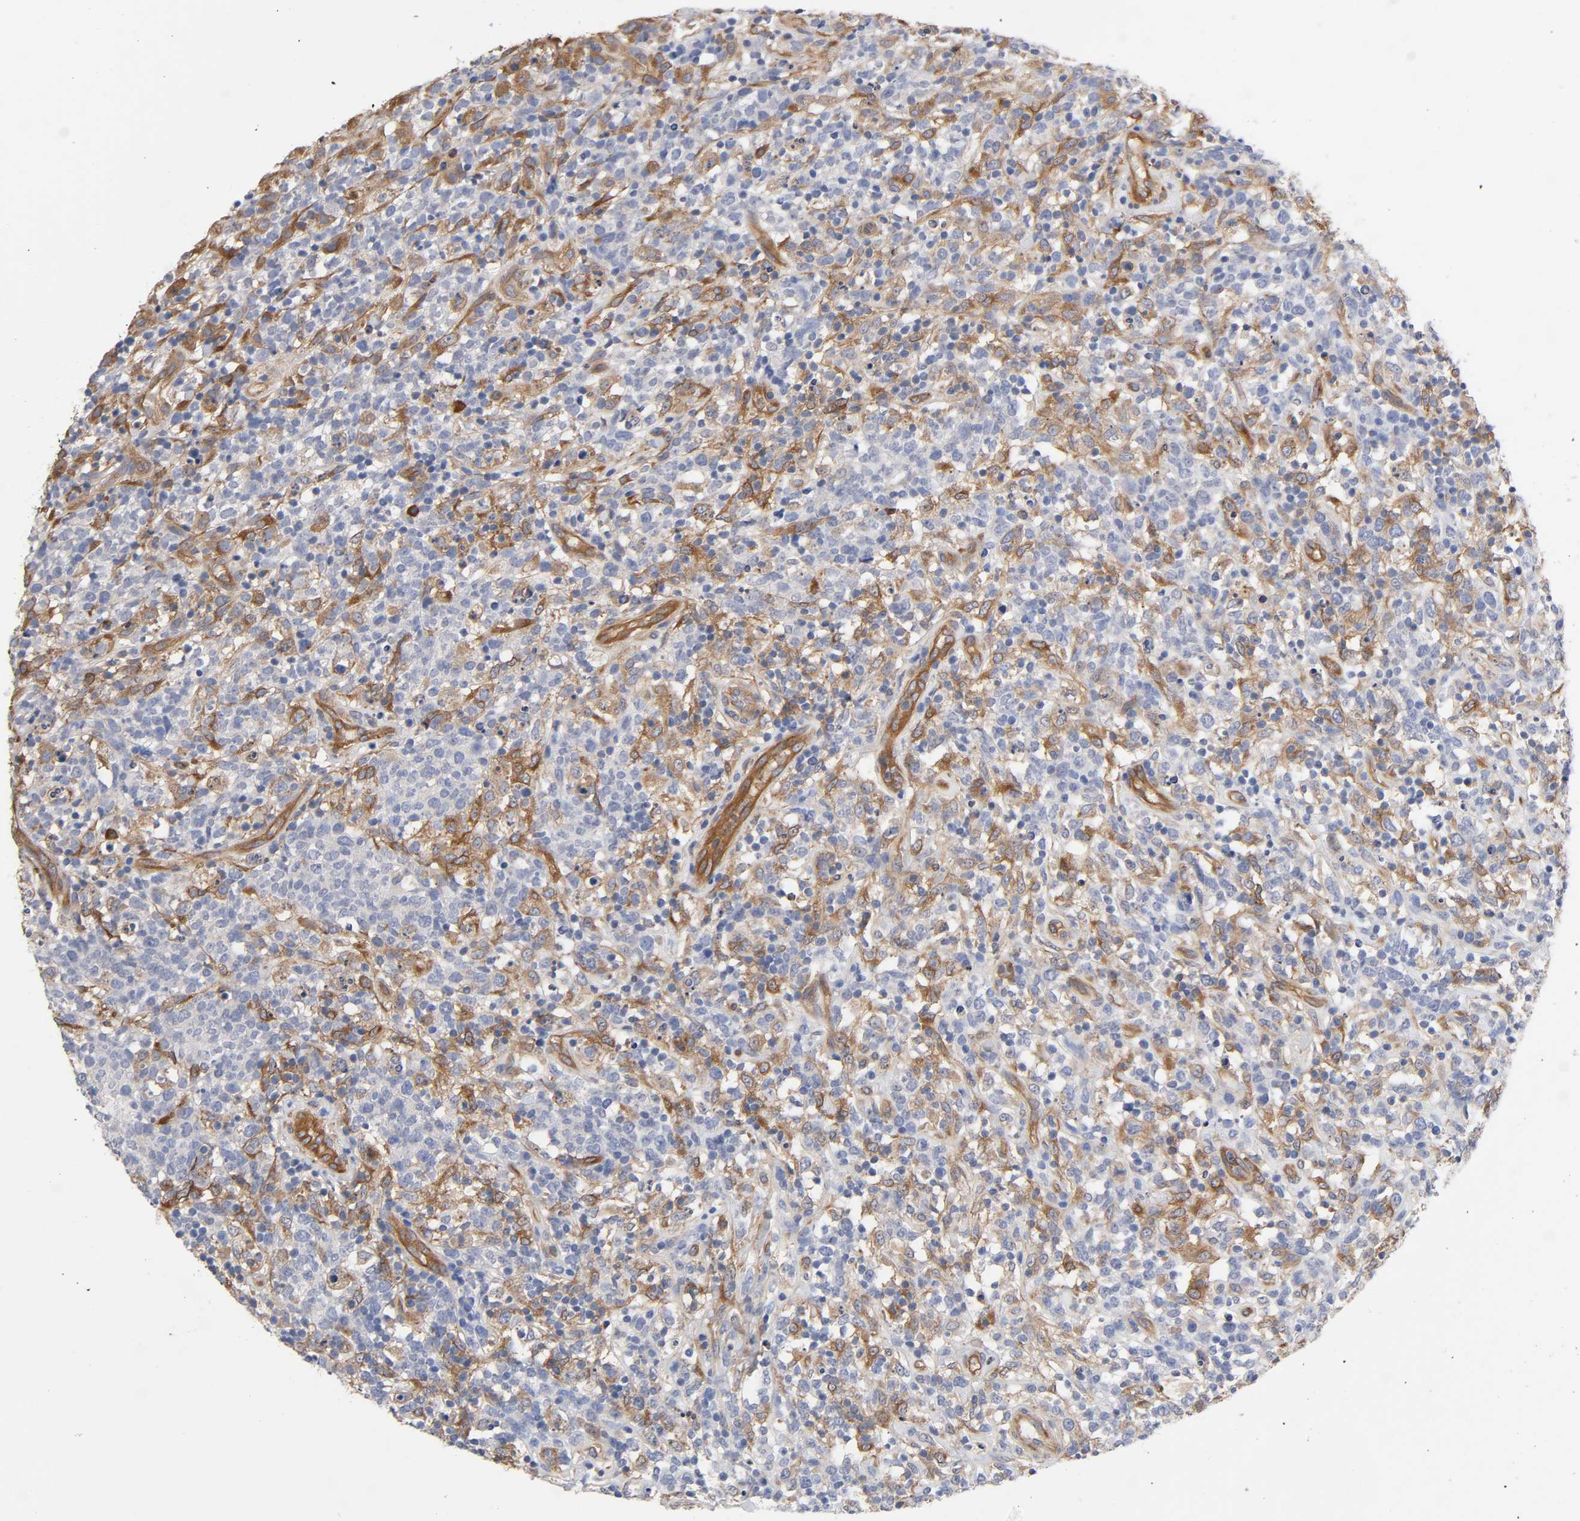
{"staining": {"intensity": "negative", "quantity": "none", "location": "none"}, "tissue": "lymphoma", "cell_type": "Tumor cells", "image_type": "cancer", "snomed": [{"axis": "morphology", "description": "Malignant lymphoma, non-Hodgkin's type, High grade"}, {"axis": "topography", "description": "Lymph node"}], "caption": "The immunohistochemistry micrograph has no significant staining in tumor cells of high-grade malignant lymphoma, non-Hodgkin's type tissue. Nuclei are stained in blue.", "gene": "RAB13", "patient": {"sex": "female", "age": 73}}